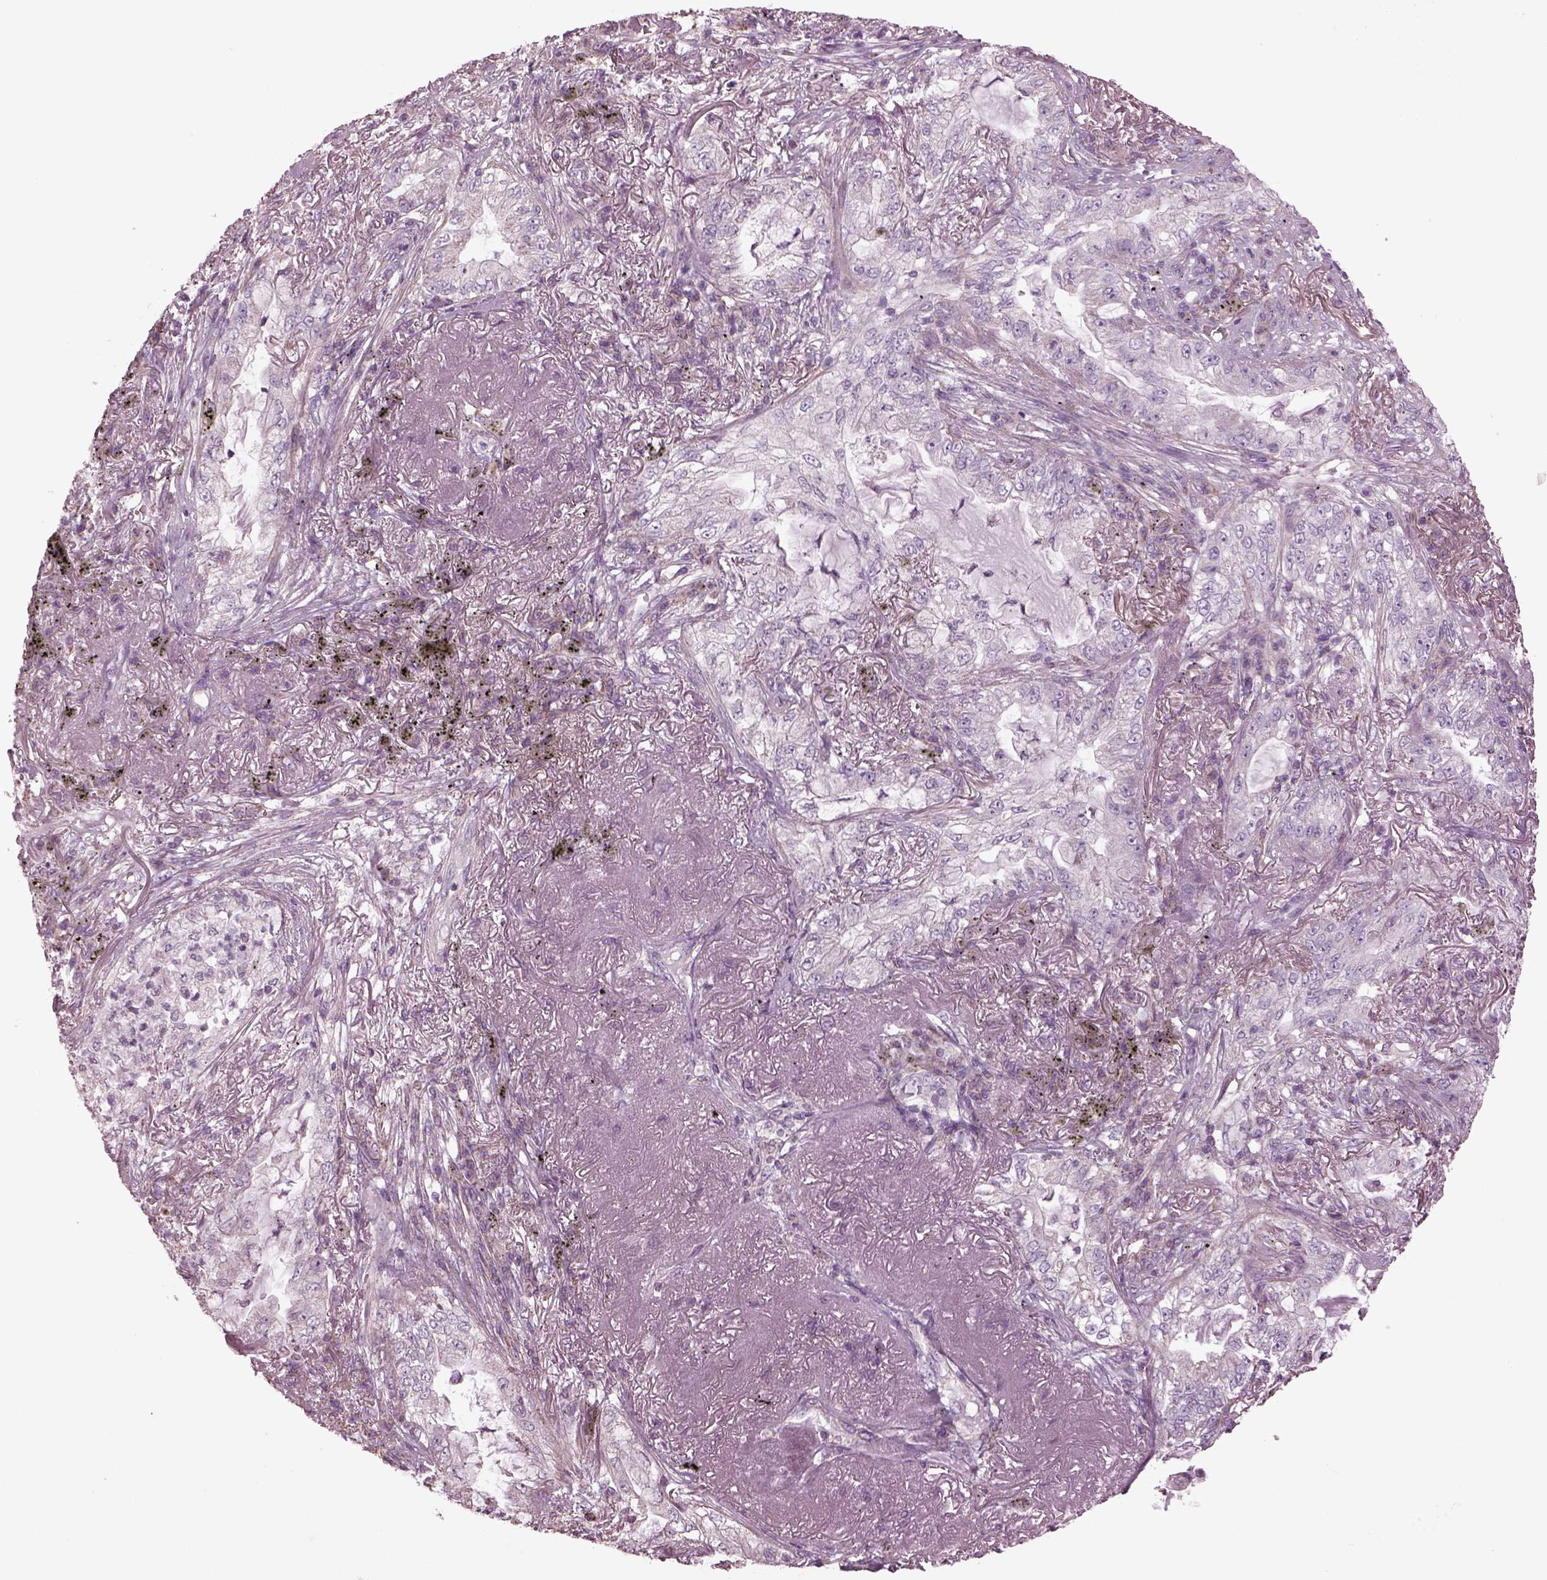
{"staining": {"intensity": "negative", "quantity": "none", "location": "none"}, "tissue": "lung cancer", "cell_type": "Tumor cells", "image_type": "cancer", "snomed": [{"axis": "morphology", "description": "Adenocarcinoma, NOS"}, {"axis": "topography", "description": "Lung"}], "caption": "Human lung cancer stained for a protein using immunohistochemistry (IHC) displays no positivity in tumor cells.", "gene": "SPATA7", "patient": {"sex": "female", "age": 73}}